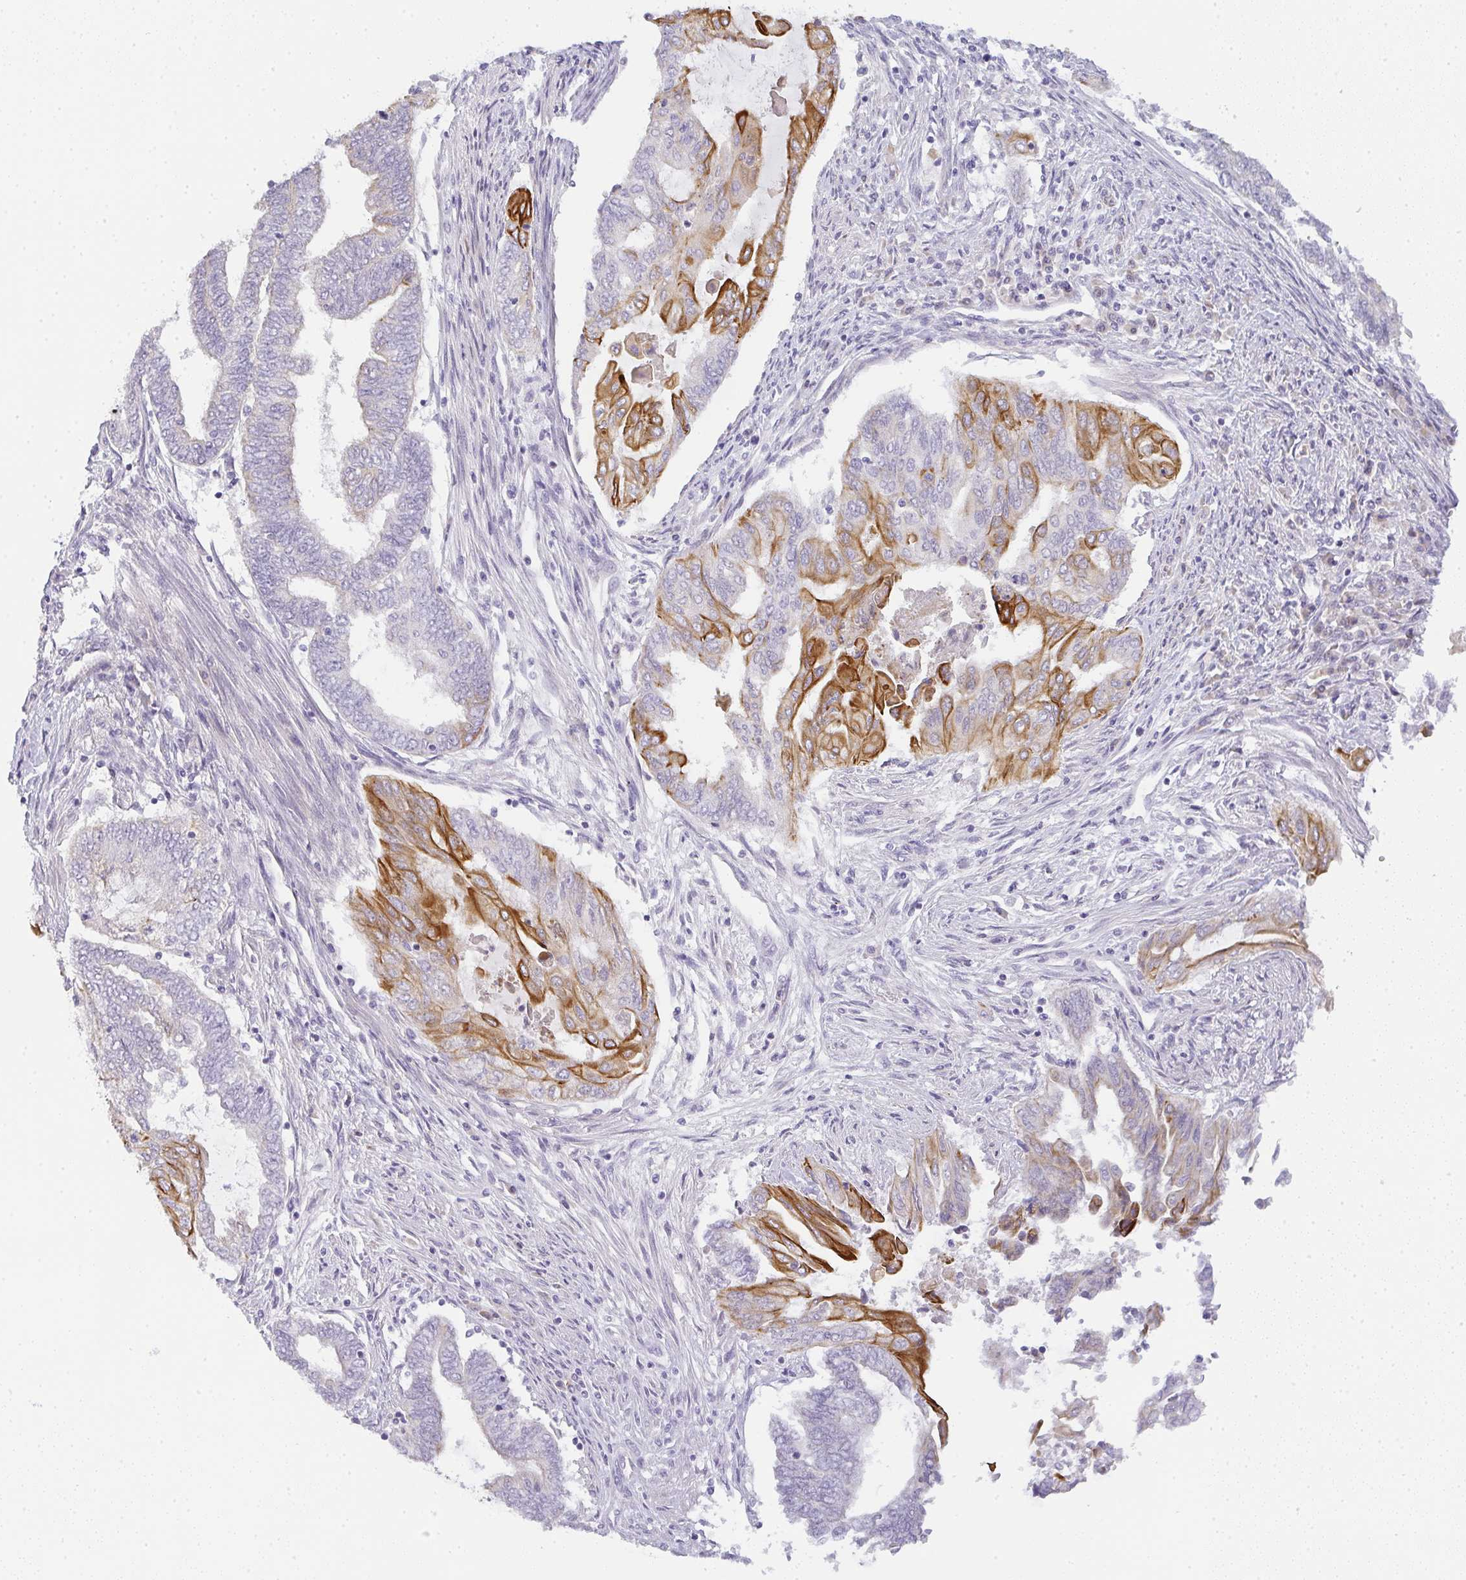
{"staining": {"intensity": "strong", "quantity": "25%-75%", "location": "cytoplasmic/membranous"}, "tissue": "endometrial cancer", "cell_type": "Tumor cells", "image_type": "cancer", "snomed": [{"axis": "morphology", "description": "Adenocarcinoma, NOS"}, {"axis": "topography", "description": "Uterus"}, {"axis": "topography", "description": "Endometrium"}], "caption": "Immunohistochemical staining of endometrial adenocarcinoma displays high levels of strong cytoplasmic/membranous expression in approximately 25%-75% of tumor cells.", "gene": "SIRPB2", "patient": {"sex": "female", "age": 70}}